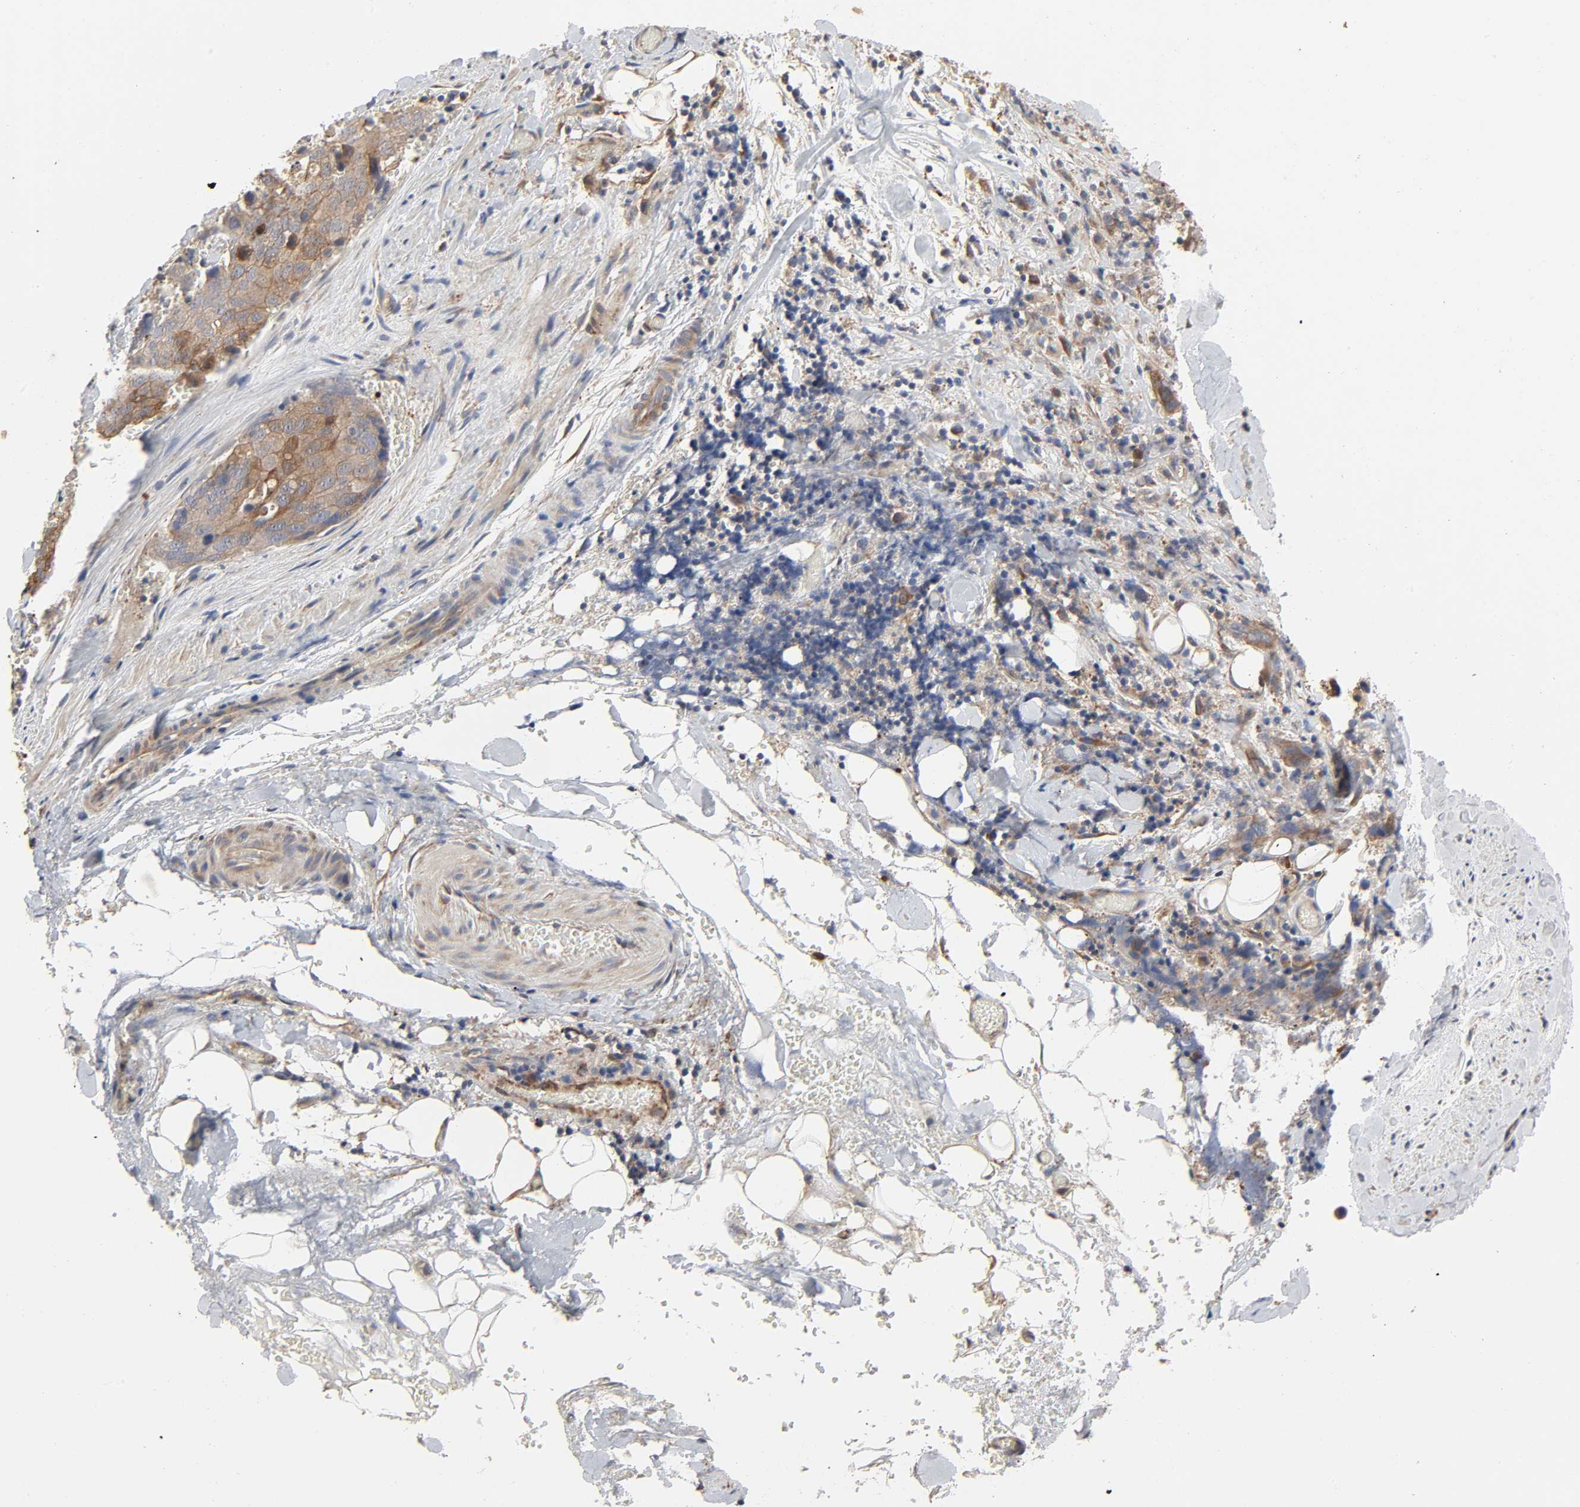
{"staining": {"intensity": "moderate", "quantity": "25%-75%", "location": "cytoplasmic/membranous"}, "tissue": "stomach cancer", "cell_type": "Tumor cells", "image_type": "cancer", "snomed": [{"axis": "morphology", "description": "Adenocarcinoma, NOS"}, {"axis": "topography", "description": "Stomach"}], "caption": "Brown immunohistochemical staining in stomach cancer displays moderate cytoplasmic/membranous positivity in approximately 25%-75% of tumor cells. (IHC, brightfield microscopy, high magnification).", "gene": "NDRG2", "patient": {"sex": "male", "age": 48}}